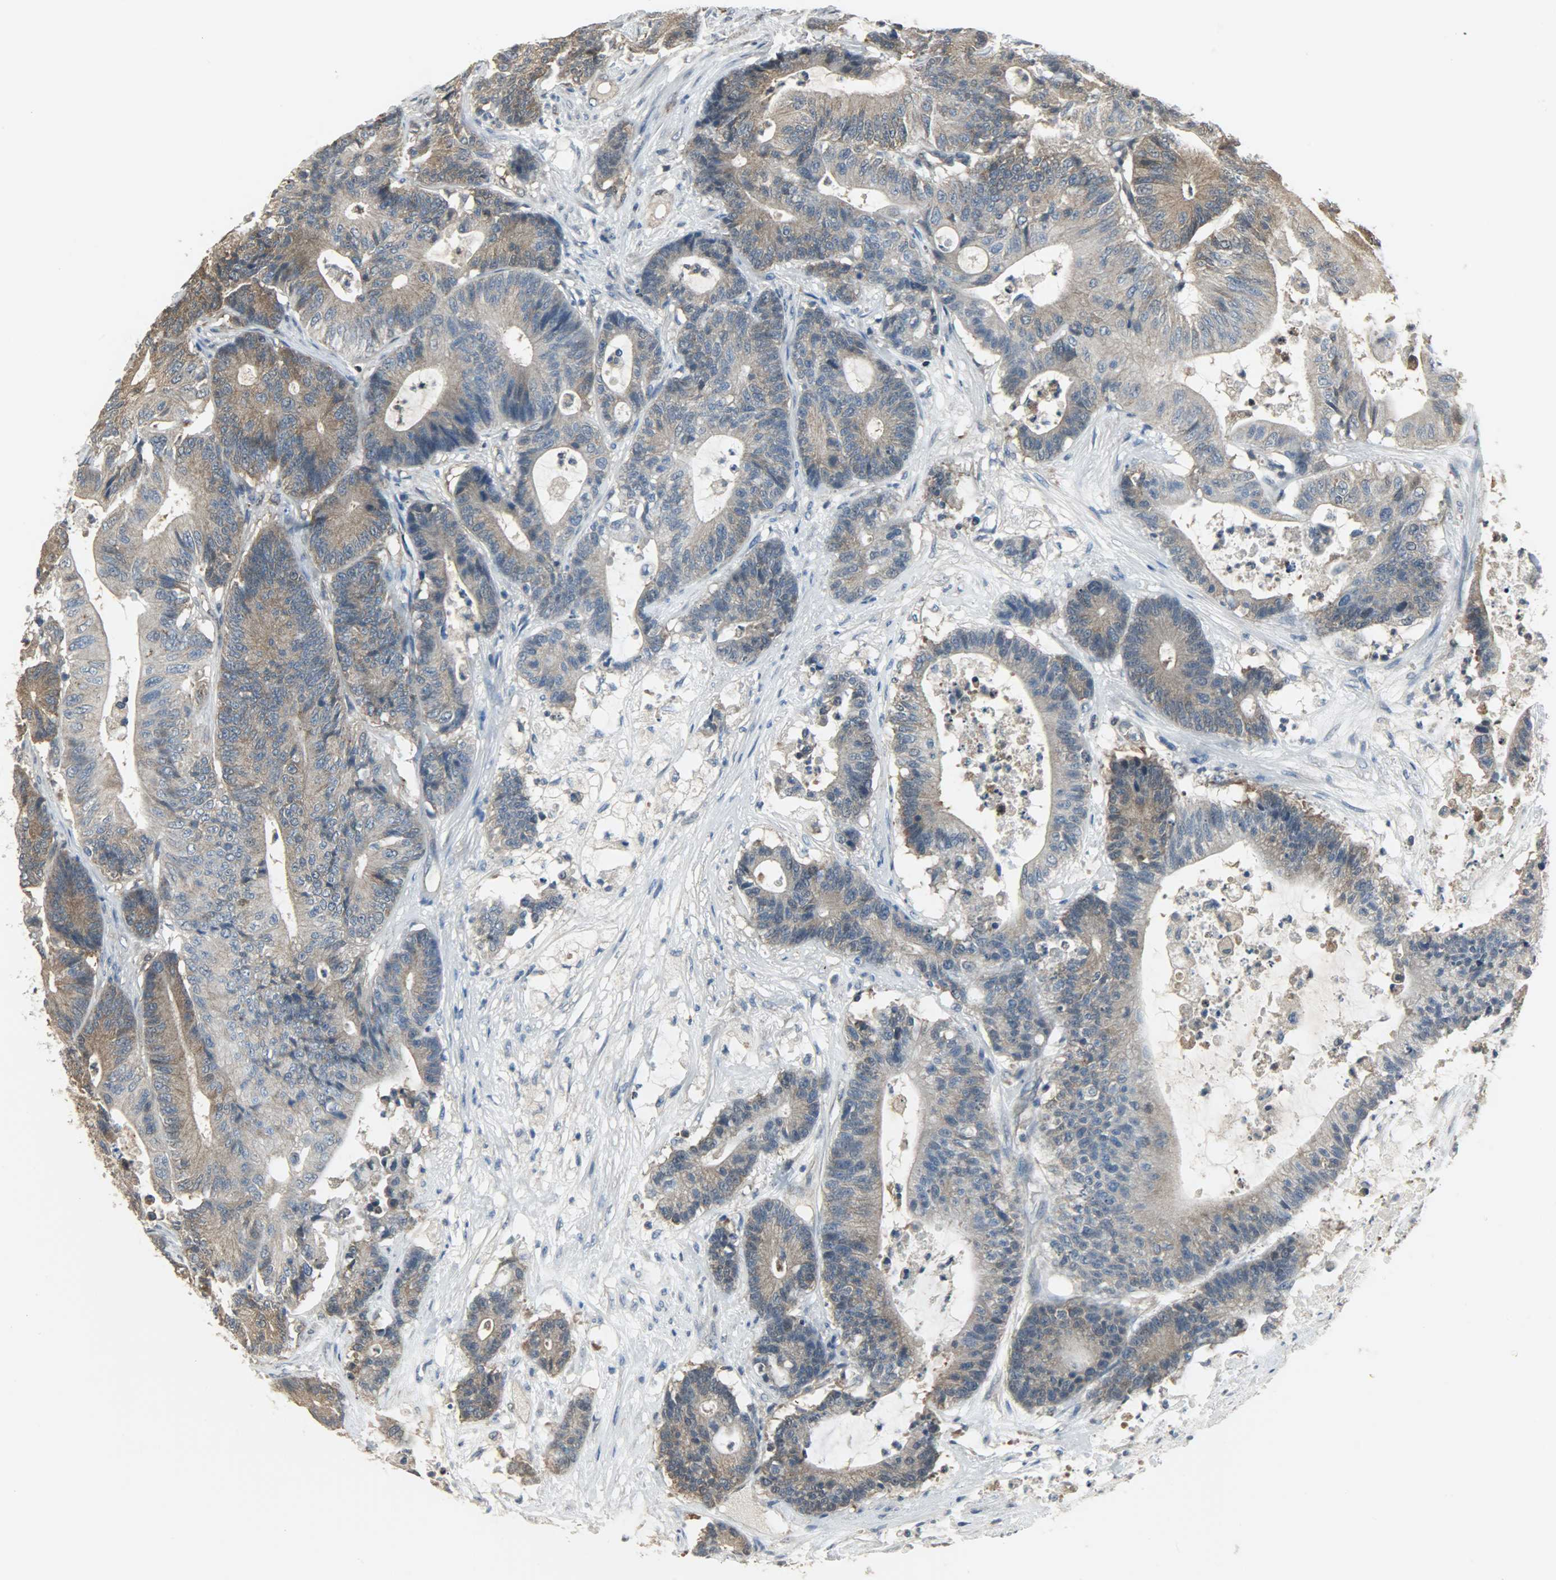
{"staining": {"intensity": "moderate", "quantity": ">75%", "location": "cytoplasmic/membranous"}, "tissue": "colorectal cancer", "cell_type": "Tumor cells", "image_type": "cancer", "snomed": [{"axis": "morphology", "description": "Adenocarcinoma, NOS"}, {"axis": "topography", "description": "Colon"}], "caption": "Tumor cells display medium levels of moderate cytoplasmic/membranous positivity in about >75% of cells in human colorectal cancer. (brown staining indicates protein expression, while blue staining denotes nuclei).", "gene": "LDHB", "patient": {"sex": "female", "age": 84}}